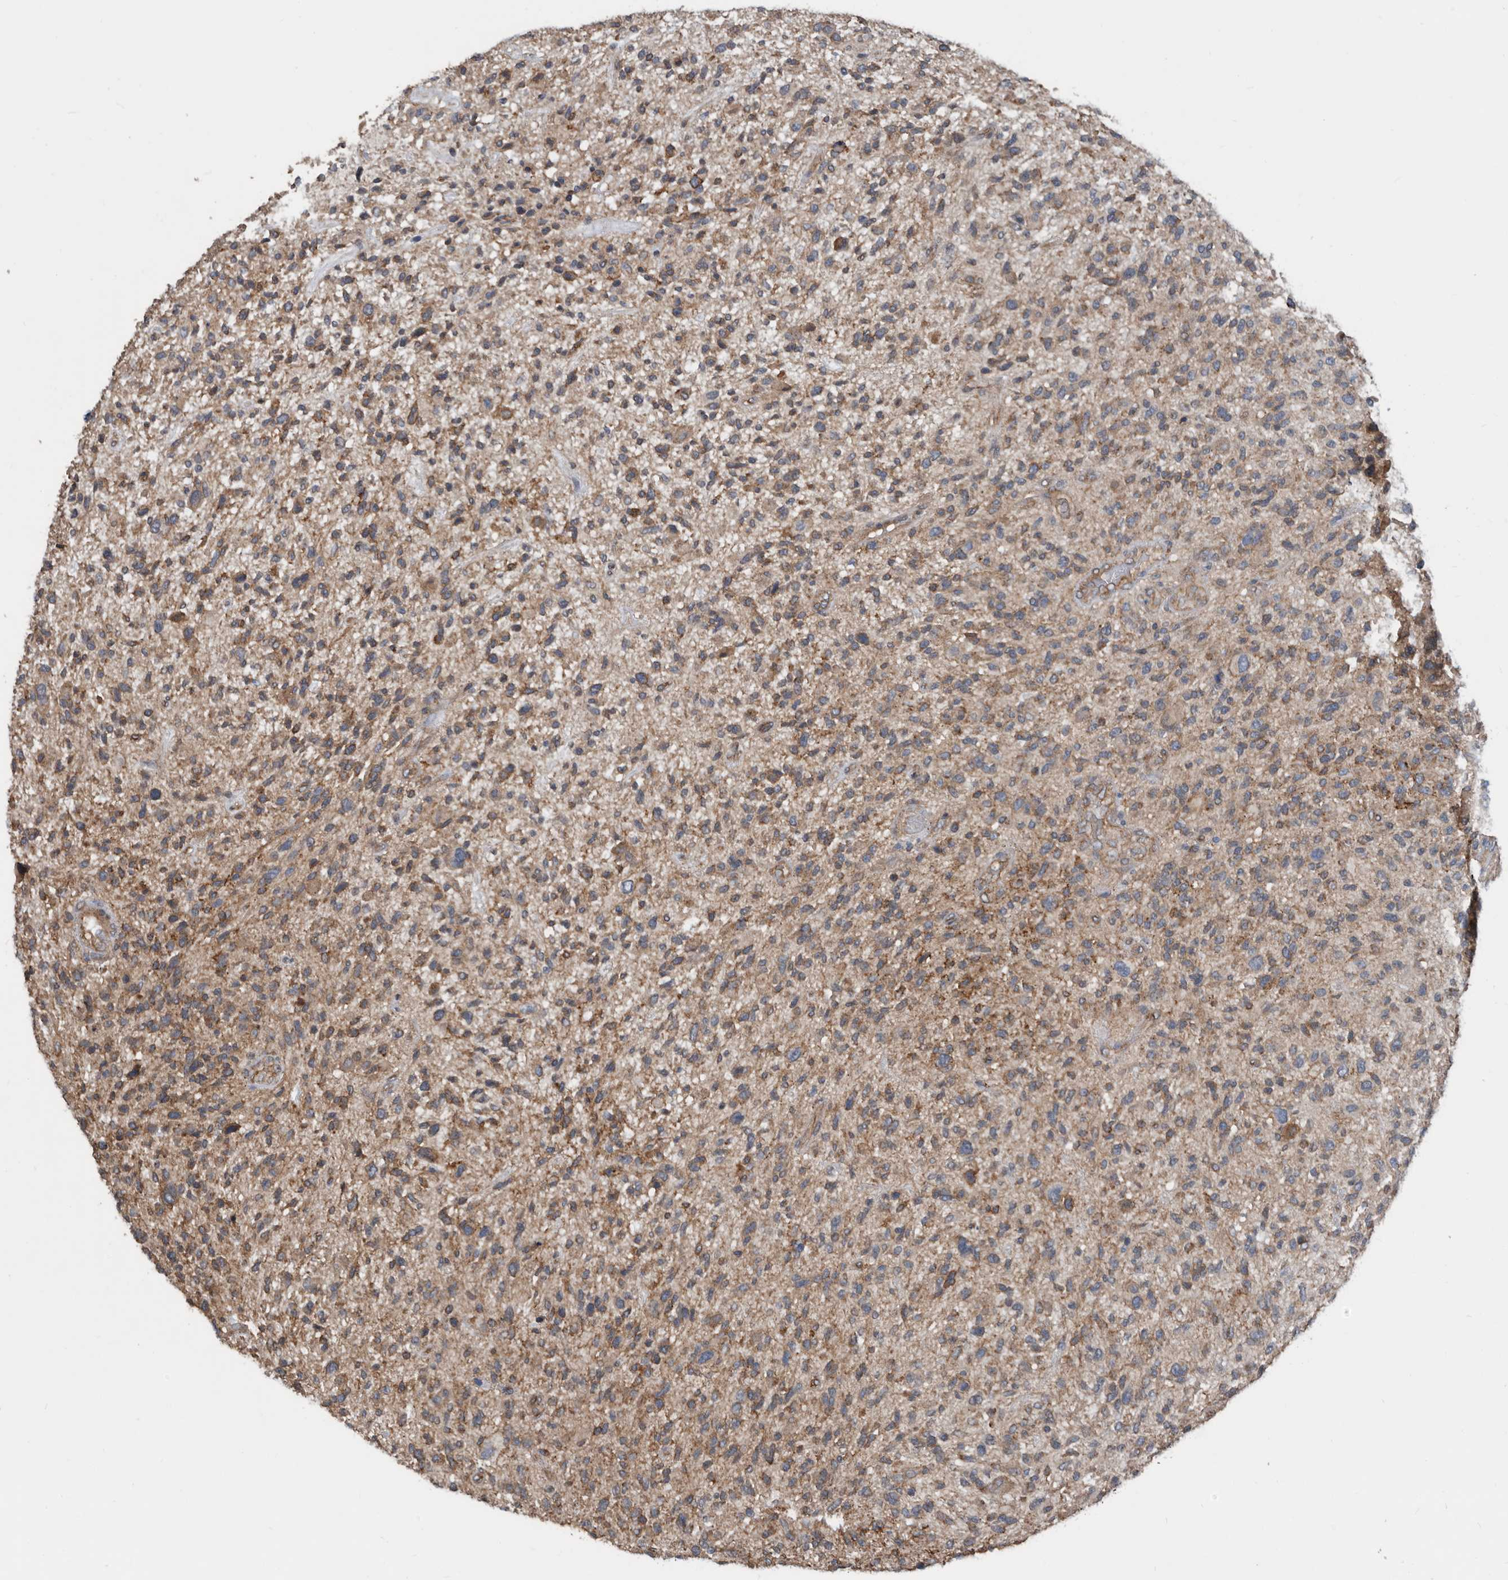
{"staining": {"intensity": "moderate", "quantity": ">75%", "location": "cytoplasmic/membranous"}, "tissue": "glioma", "cell_type": "Tumor cells", "image_type": "cancer", "snomed": [{"axis": "morphology", "description": "Glioma, malignant, High grade"}, {"axis": "topography", "description": "Brain"}], "caption": "A medium amount of moderate cytoplasmic/membranous positivity is seen in approximately >75% of tumor cells in malignant glioma (high-grade) tissue.", "gene": "AFAP1", "patient": {"sex": "male", "age": 47}}